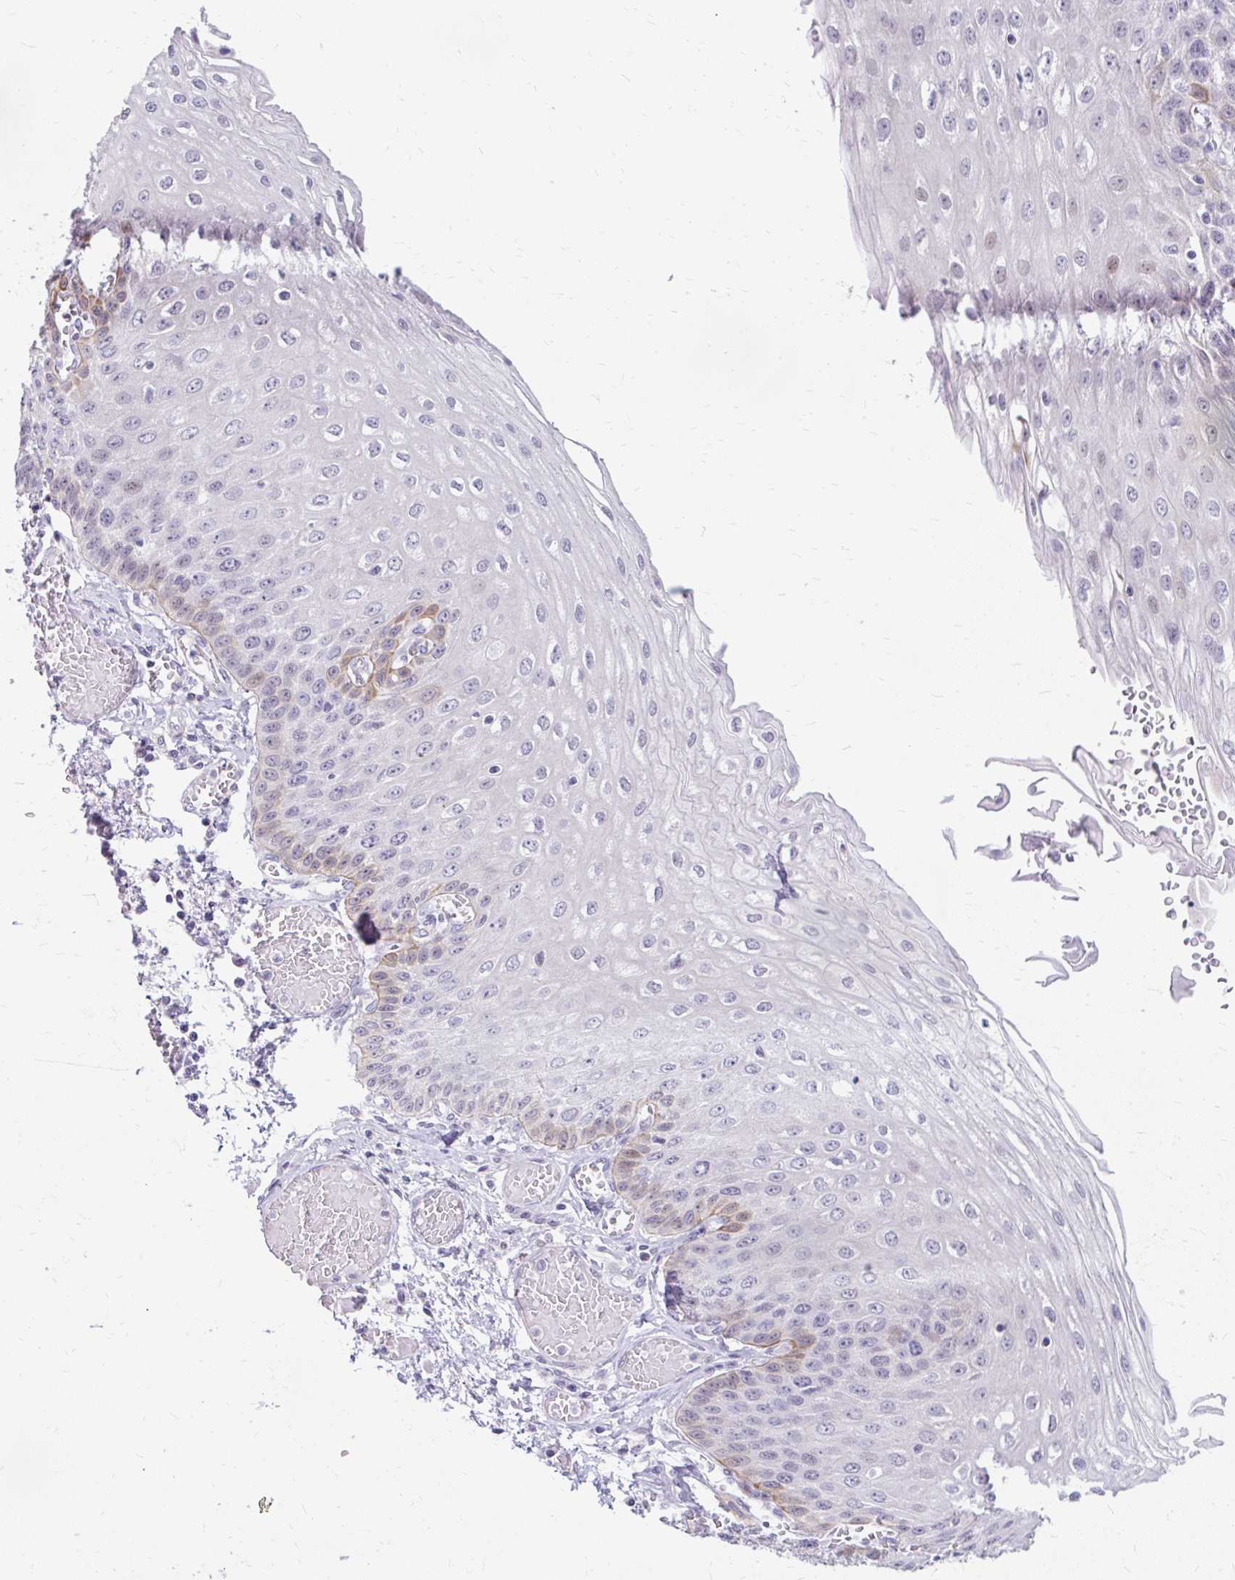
{"staining": {"intensity": "moderate", "quantity": "<25%", "location": "cytoplasmic/membranous,nuclear"}, "tissue": "esophagus", "cell_type": "Squamous epithelial cells", "image_type": "normal", "snomed": [{"axis": "morphology", "description": "Normal tissue, NOS"}, {"axis": "morphology", "description": "Adenocarcinoma, NOS"}, {"axis": "topography", "description": "Esophagus"}], "caption": "A micrograph showing moderate cytoplasmic/membranous,nuclear positivity in about <25% of squamous epithelial cells in unremarkable esophagus, as visualized by brown immunohistochemical staining.", "gene": "RGS16", "patient": {"sex": "male", "age": 81}}